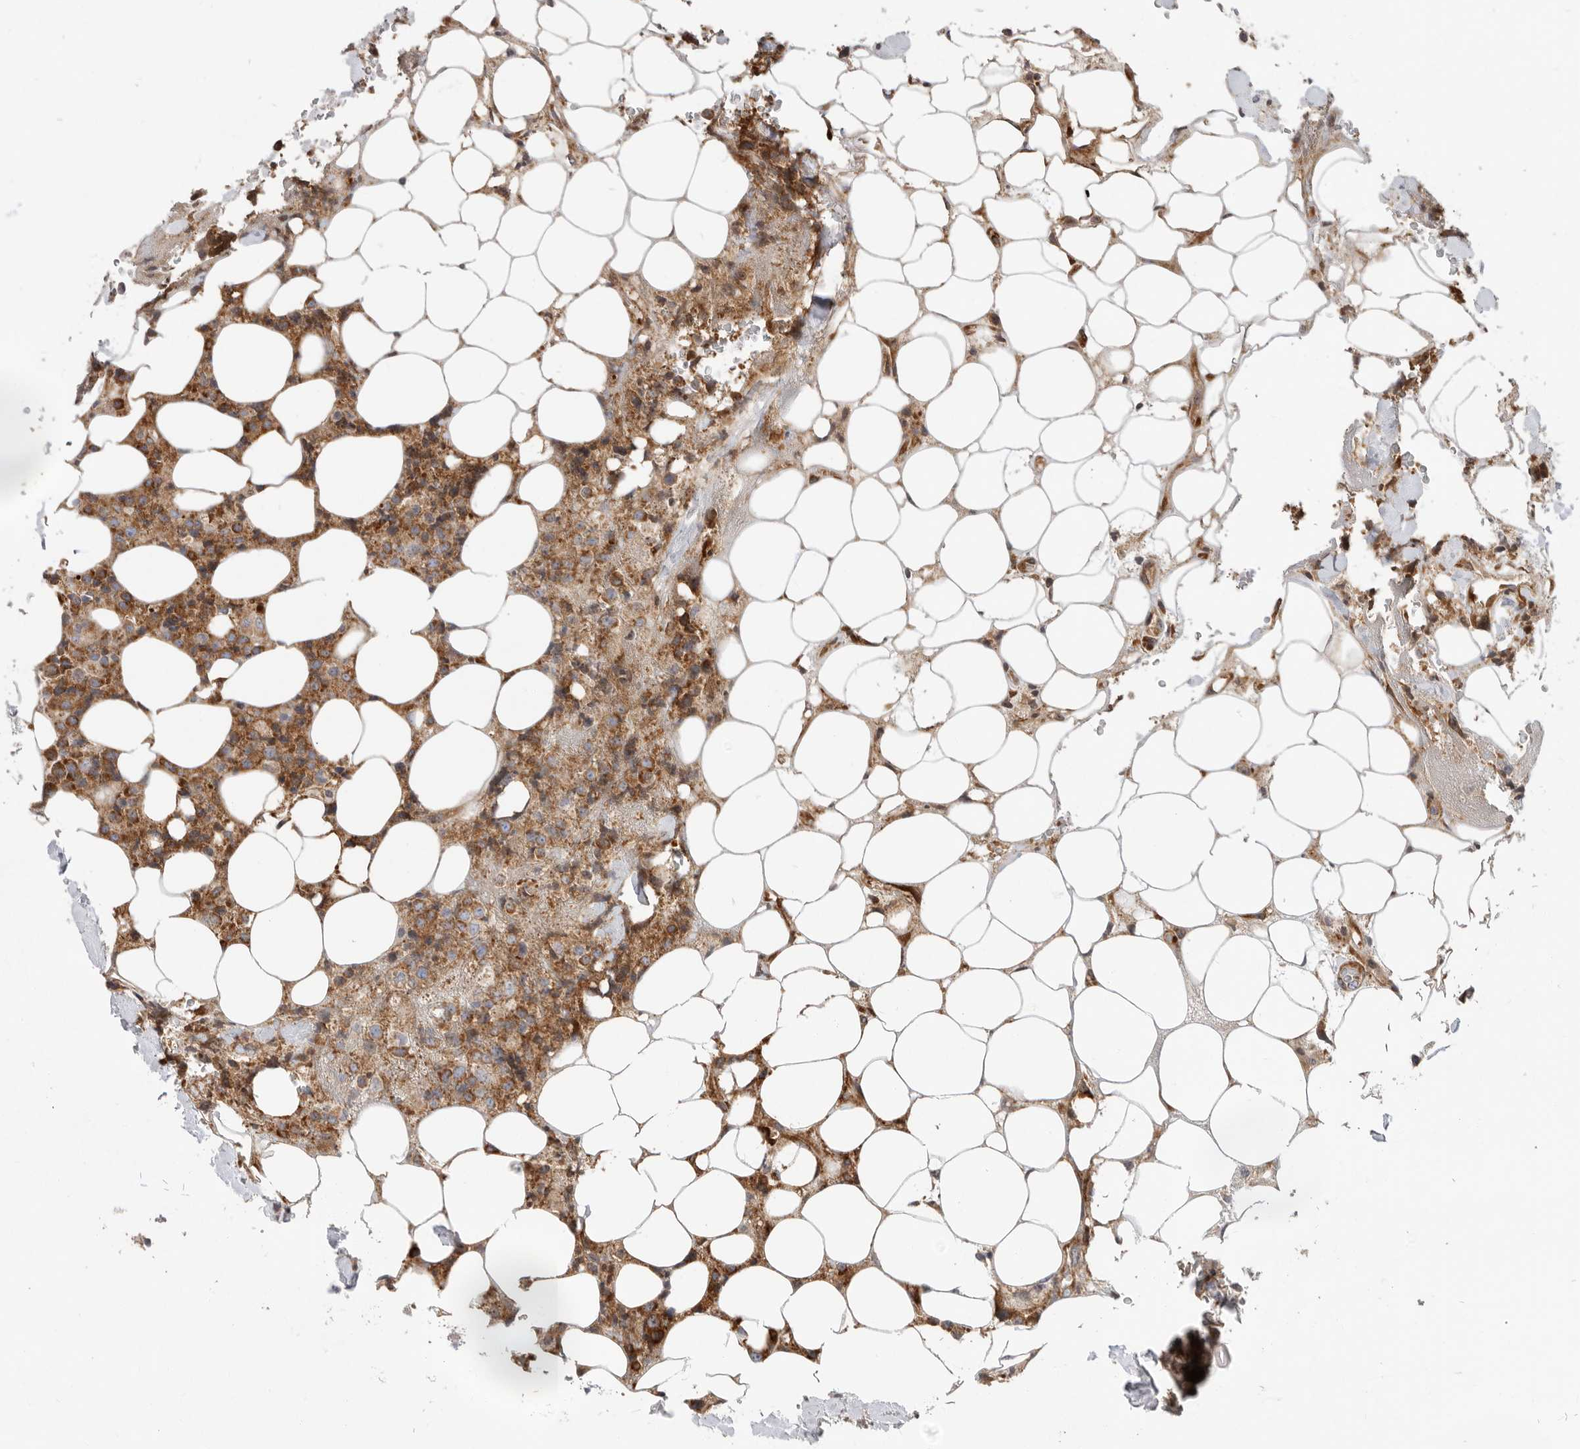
{"staining": {"intensity": "moderate", "quantity": ">75%", "location": "cytoplasmic/membranous"}, "tissue": "lymphoma", "cell_type": "Tumor cells", "image_type": "cancer", "snomed": [{"axis": "morphology", "description": "Malignant lymphoma, non-Hodgkin's type, High grade"}, {"axis": "topography", "description": "Lymph node"}], "caption": "Immunohistochemistry (DAB (3,3'-diaminobenzidine)) staining of high-grade malignant lymphoma, non-Hodgkin's type reveals moderate cytoplasmic/membranous protein staining in approximately >75% of tumor cells.", "gene": "FZD3", "patient": {"sex": "male", "age": 13}}